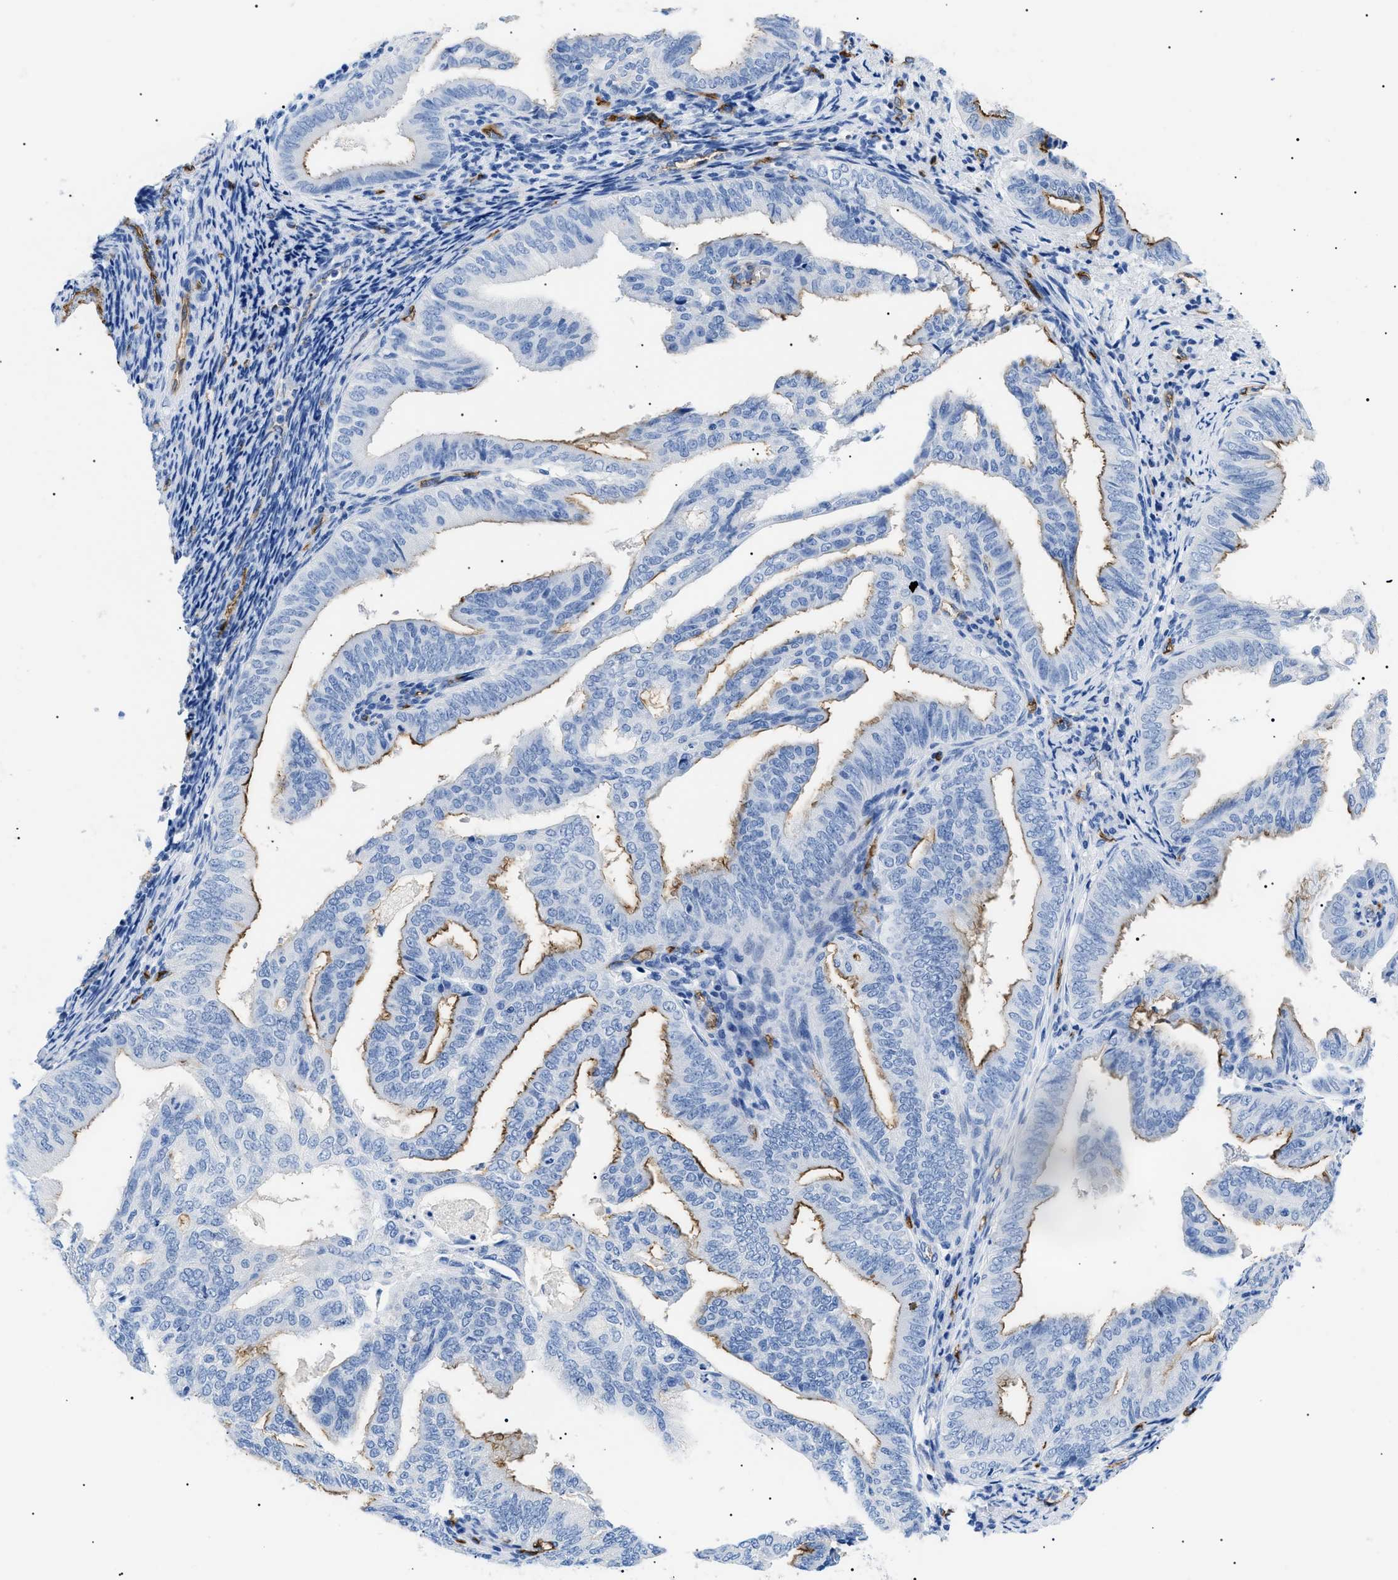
{"staining": {"intensity": "moderate", "quantity": "<25%", "location": "cytoplasmic/membranous"}, "tissue": "endometrial cancer", "cell_type": "Tumor cells", "image_type": "cancer", "snomed": [{"axis": "morphology", "description": "Adenocarcinoma, NOS"}, {"axis": "topography", "description": "Endometrium"}], "caption": "Immunohistochemical staining of human endometrial cancer reveals low levels of moderate cytoplasmic/membranous protein staining in approximately <25% of tumor cells.", "gene": "PODXL", "patient": {"sex": "female", "age": 58}}